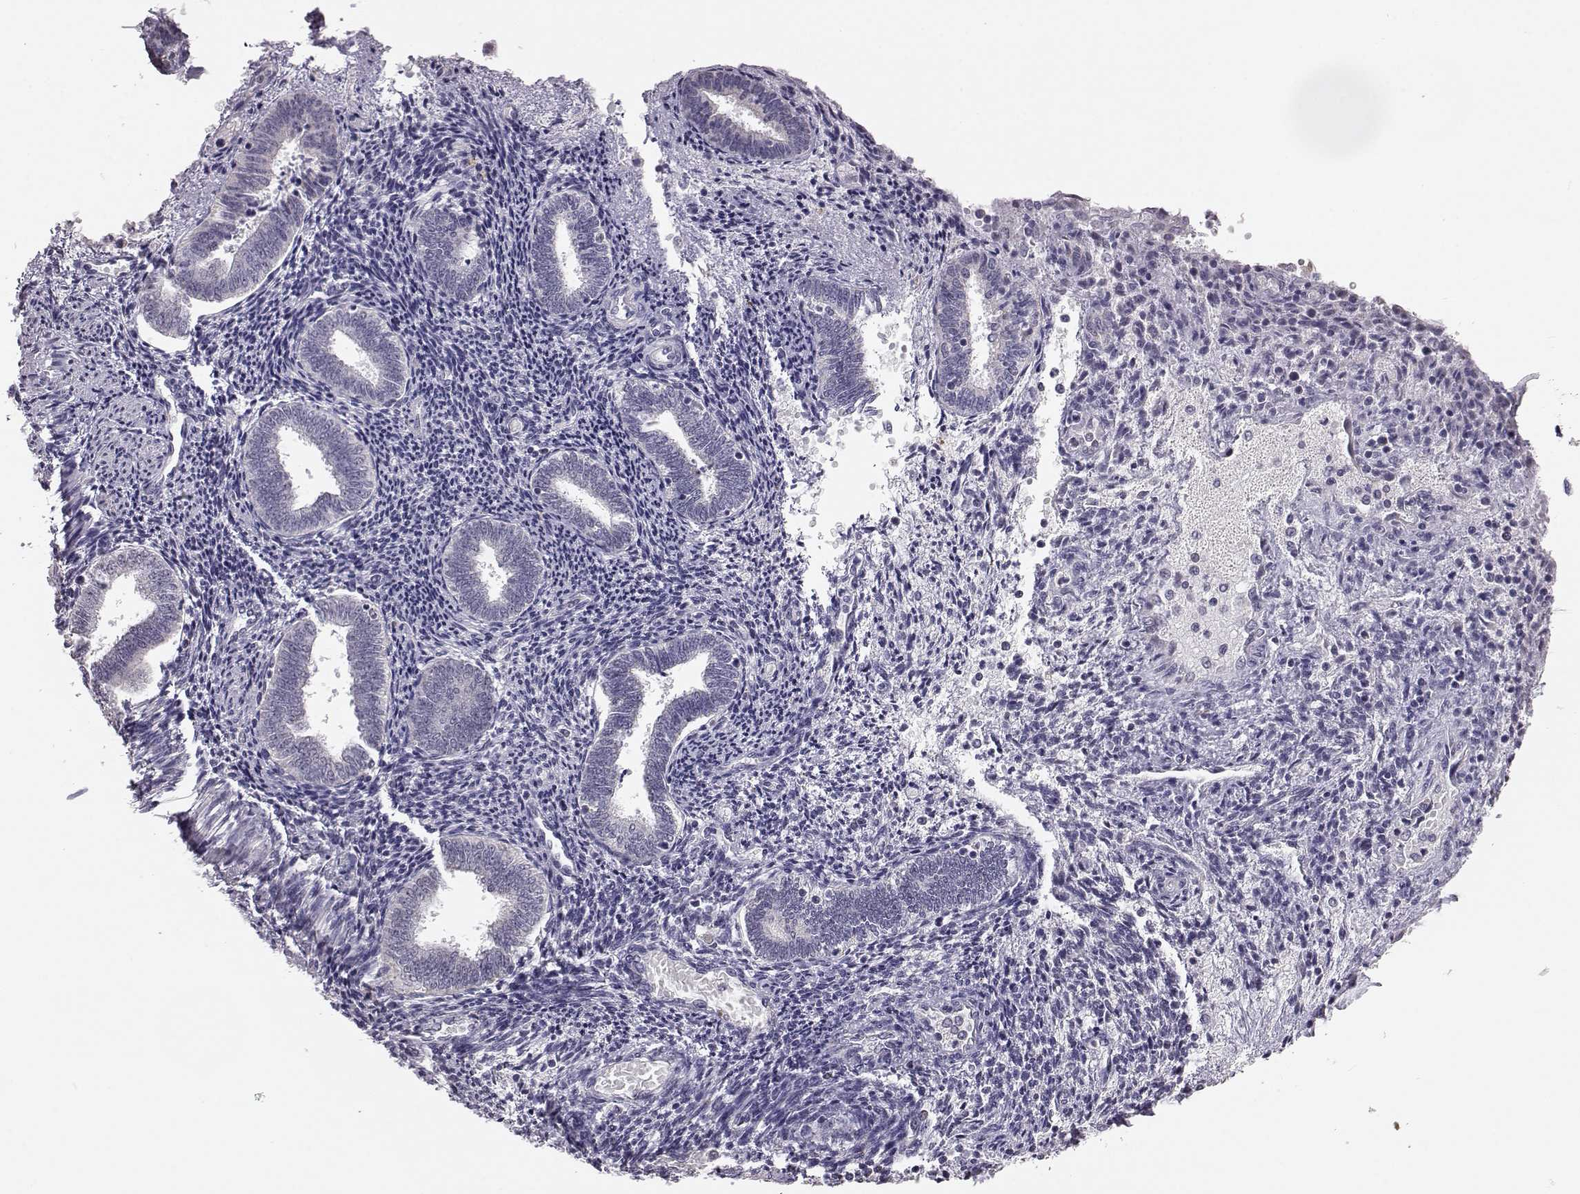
{"staining": {"intensity": "negative", "quantity": "none", "location": "none"}, "tissue": "endometrium", "cell_type": "Cells in endometrial stroma", "image_type": "normal", "snomed": [{"axis": "morphology", "description": "Normal tissue, NOS"}, {"axis": "topography", "description": "Endometrium"}], "caption": "A photomicrograph of endometrium stained for a protein reveals no brown staining in cells in endometrial stroma. The staining is performed using DAB (3,3'-diaminobenzidine) brown chromogen with nuclei counter-stained in using hematoxylin.", "gene": "ALDH3A1", "patient": {"sex": "female", "age": 42}}